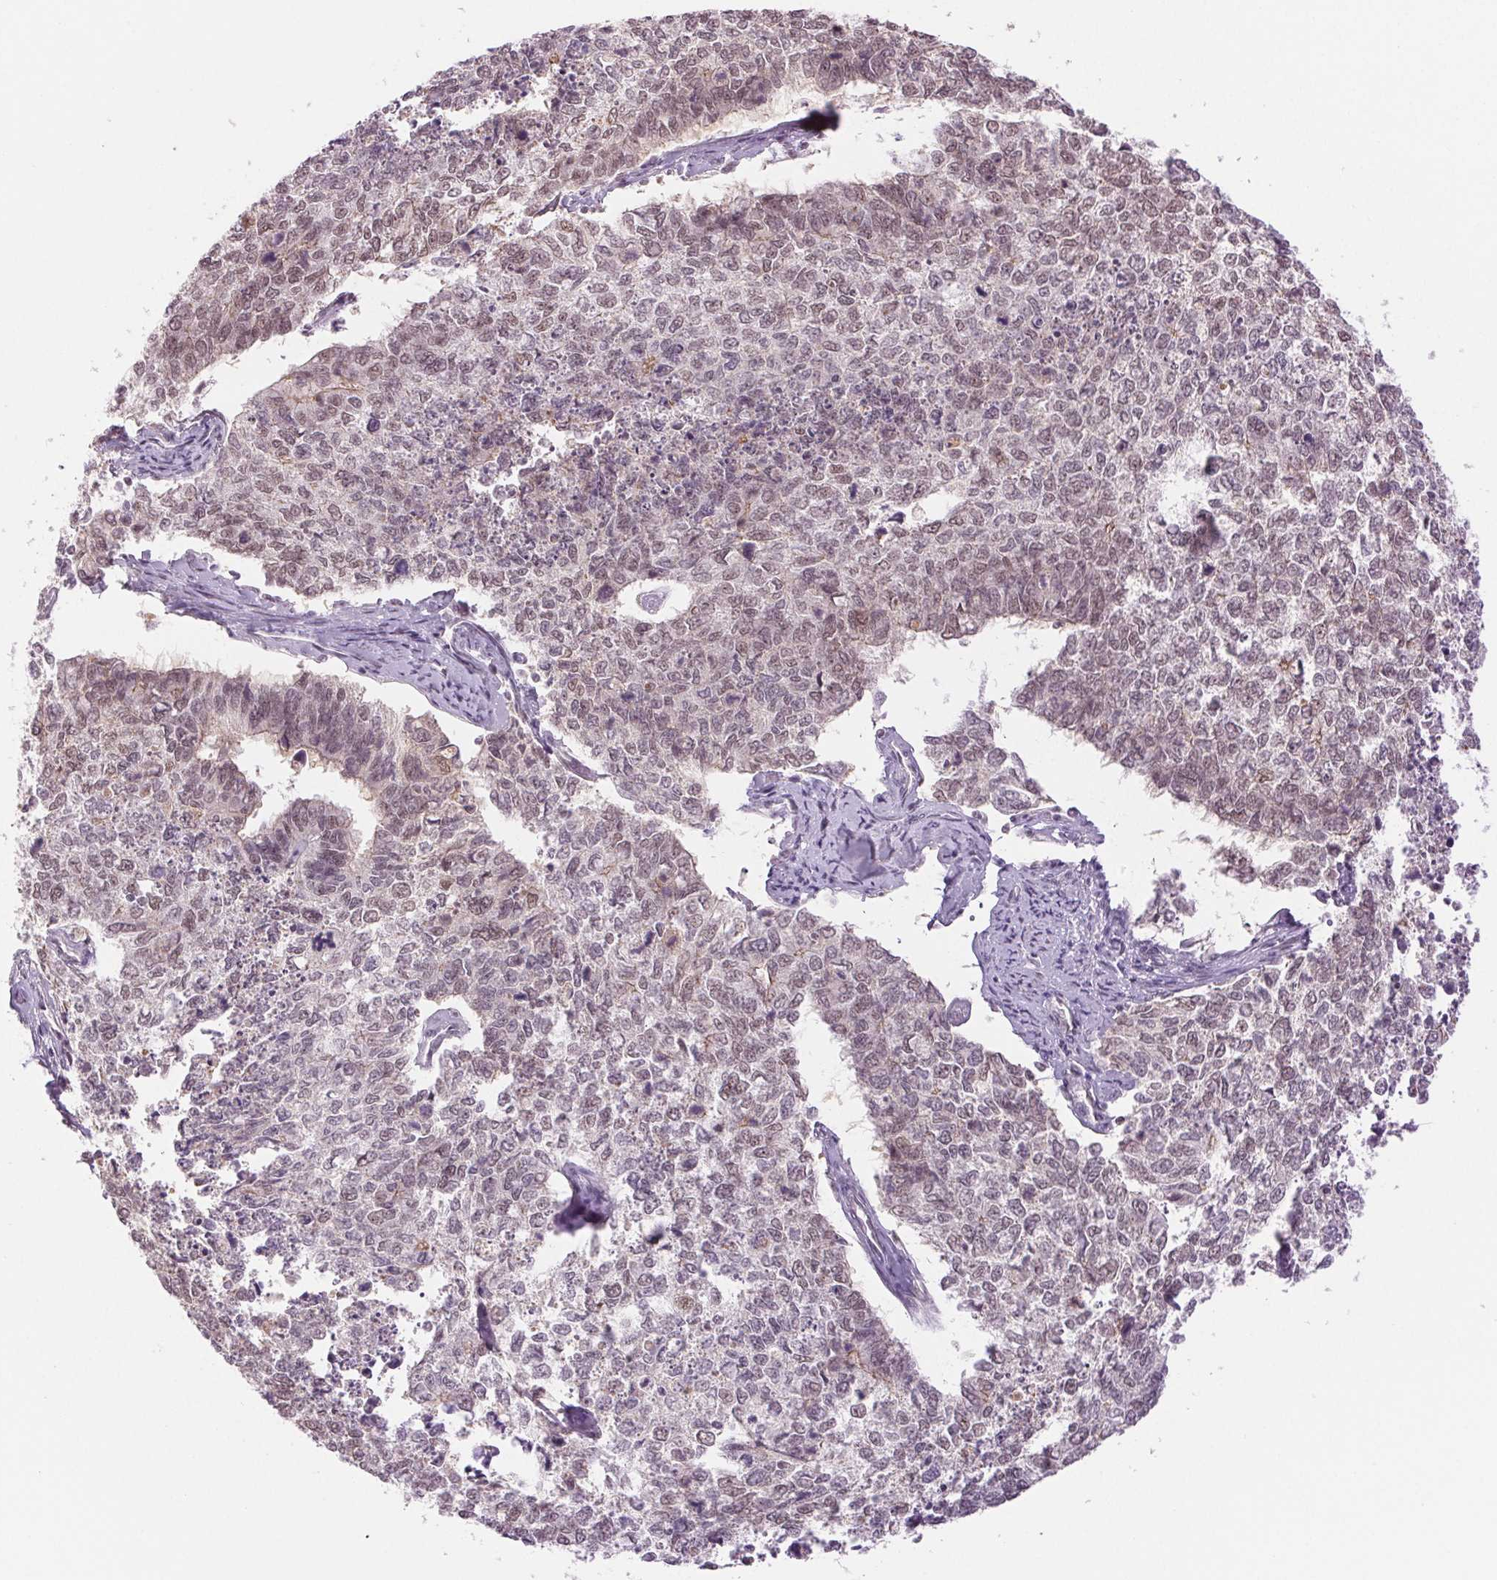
{"staining": {"intensity": "weak", "quantity": "25%-75%", "location": "nuclear"}, "tissue": "cervical cancer", "cell_type": "Tumor cells", "image_type": "cancer", "snomed": [{"axis": "morphology", "description": "Adenocarcinoma, NOS"}, {"axis": "topography", "description": "Cervix"}], "caption": "Immunohistochemical staining of cervical adenocarcinoma shows weak nuclear protein positivity in about 25%-75% of tumor cells.", "gene": "RPRD1B", "patient": {"sex": "female", "age": 63}}